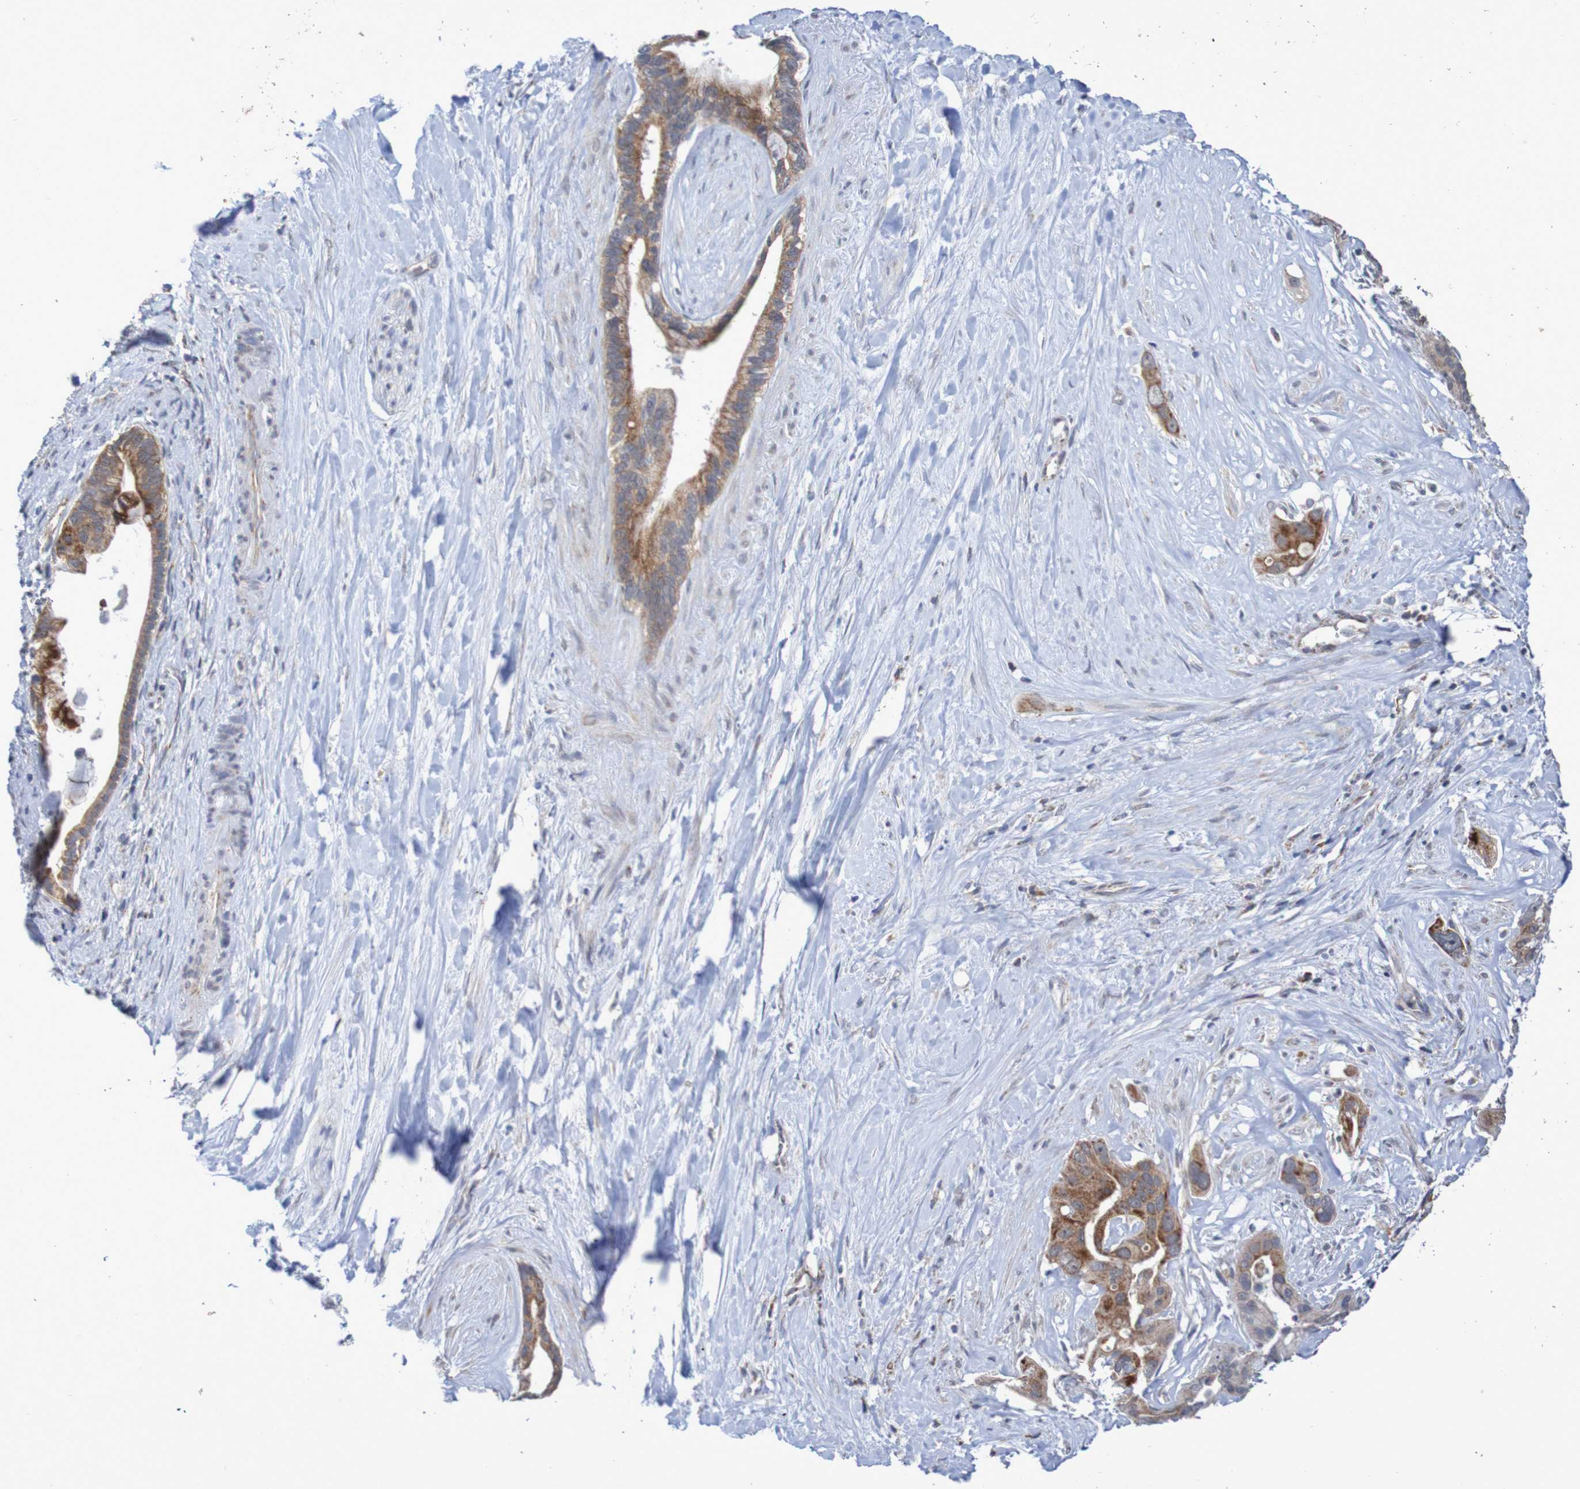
{"staining": {"intensity": "moderate", "quantity": ">75%", "location": "cytoplasmic/membranous"}, "tissue": "liver cancer", "cell_type": "Tumor cells", "image_type": "cancer", "snomed": [{"axis": "morphology", "description": "Cholangiocarcinoma"}, {"axis": "topography", "description": "Liver"}], "caption": "A brown stain shows moderate cytoplasmic/membranous expression of a protein in liver cholangiocarcinoma tumor cells.", "gene": "DVL1", "patient": {"sex": "female", "age": 65}}